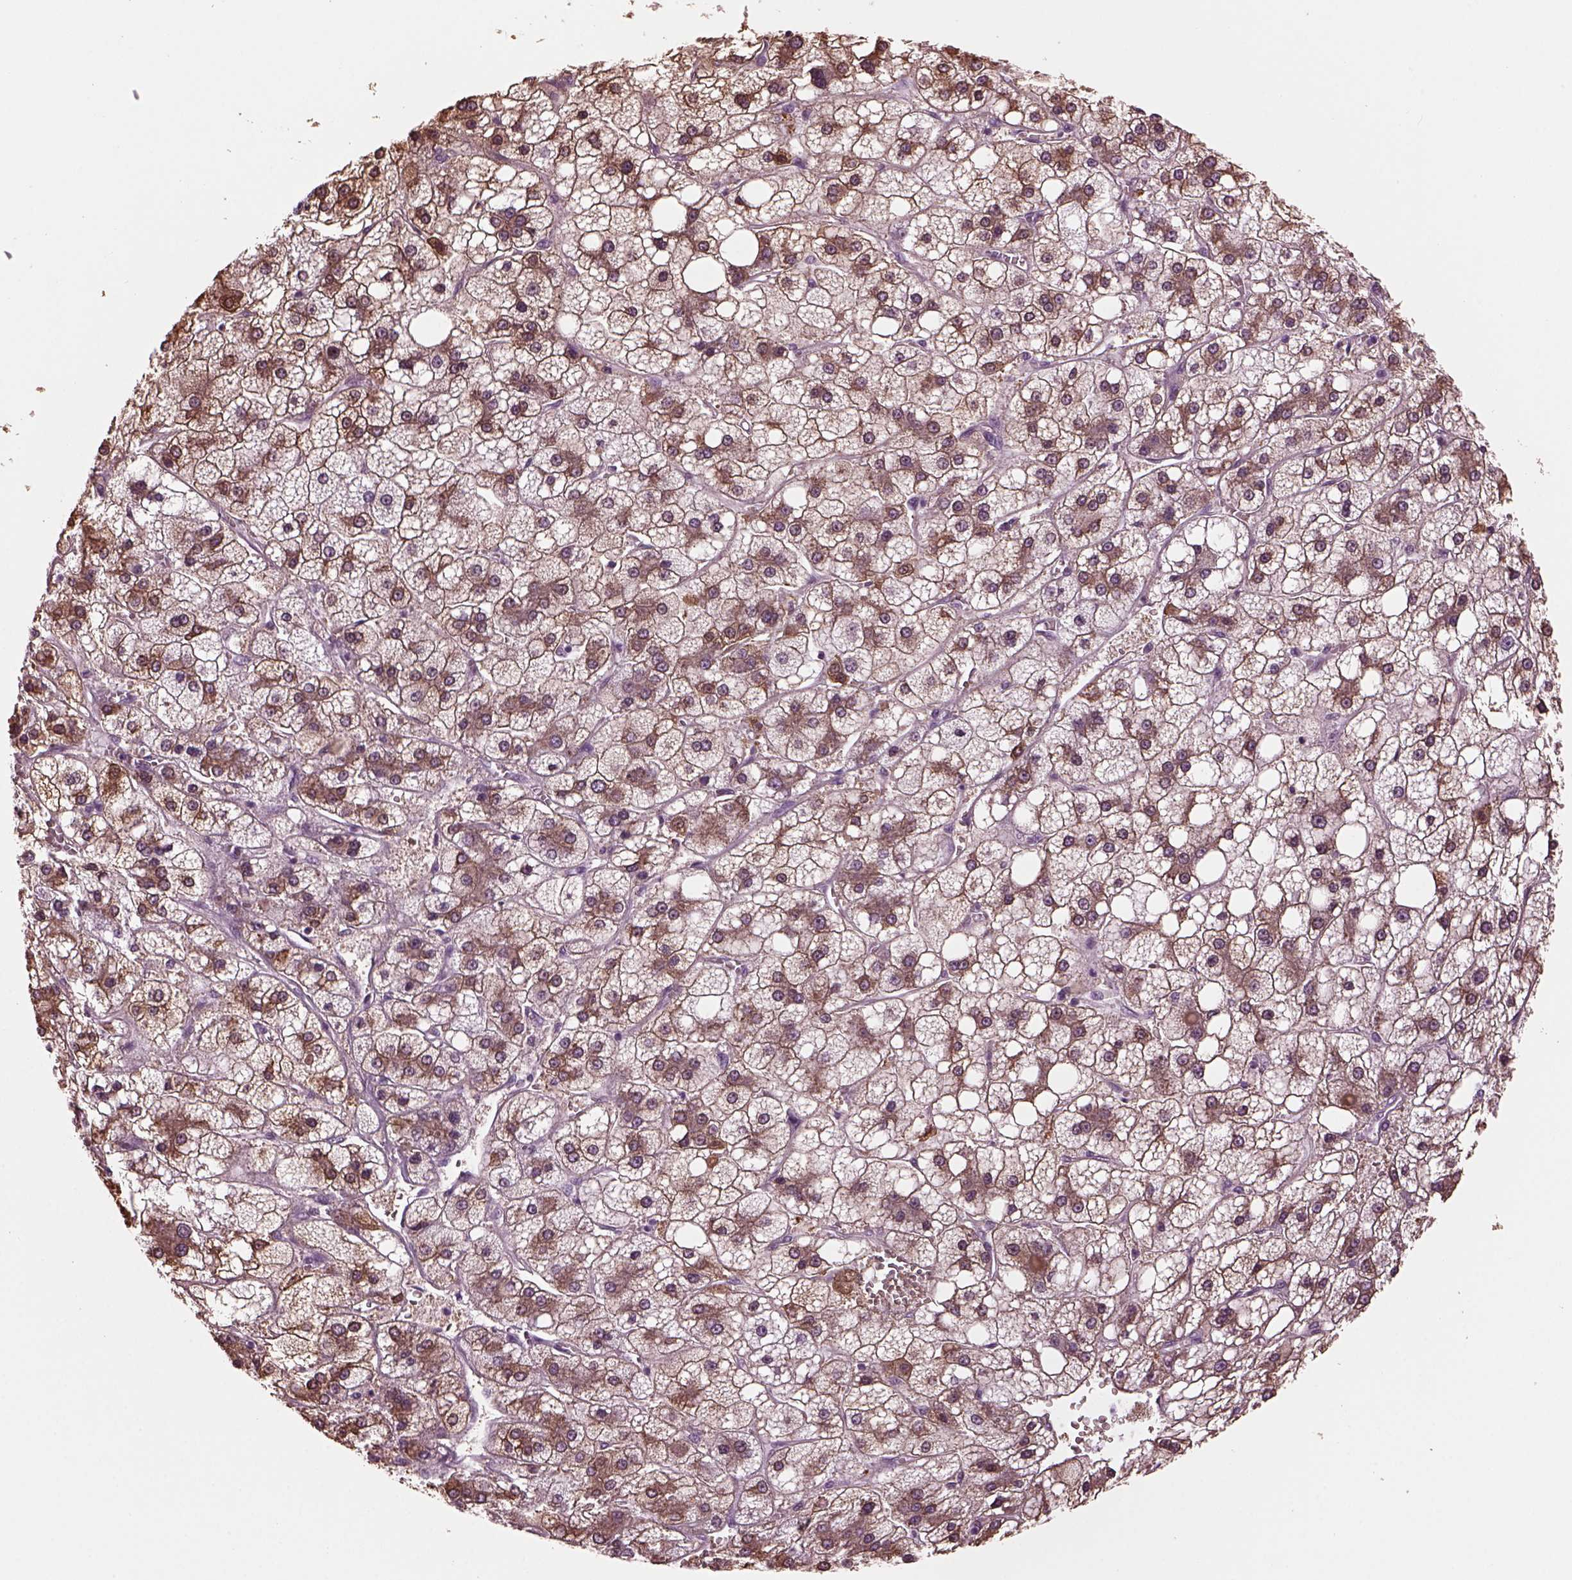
{"staining": {"intensity": "strong", "quantity": ">75%", "location": "cytoplasmic/membranous"}, "tissue": "liver cancer", "cell_type": "Tumor cells", "image_type": "cancer", "snomed": [{"axis": "morphology", "description": "Carcinoma, Hepatocellular, NOS"}, {"axis": "topography", "description": "Liver"}], "caption": "Liver hepatocellular carcinoma stained with a protein marker displays strong staining in tumor cells.", "gene": "SLC6A17", "patient": {"sex": "male", "age": 73}}